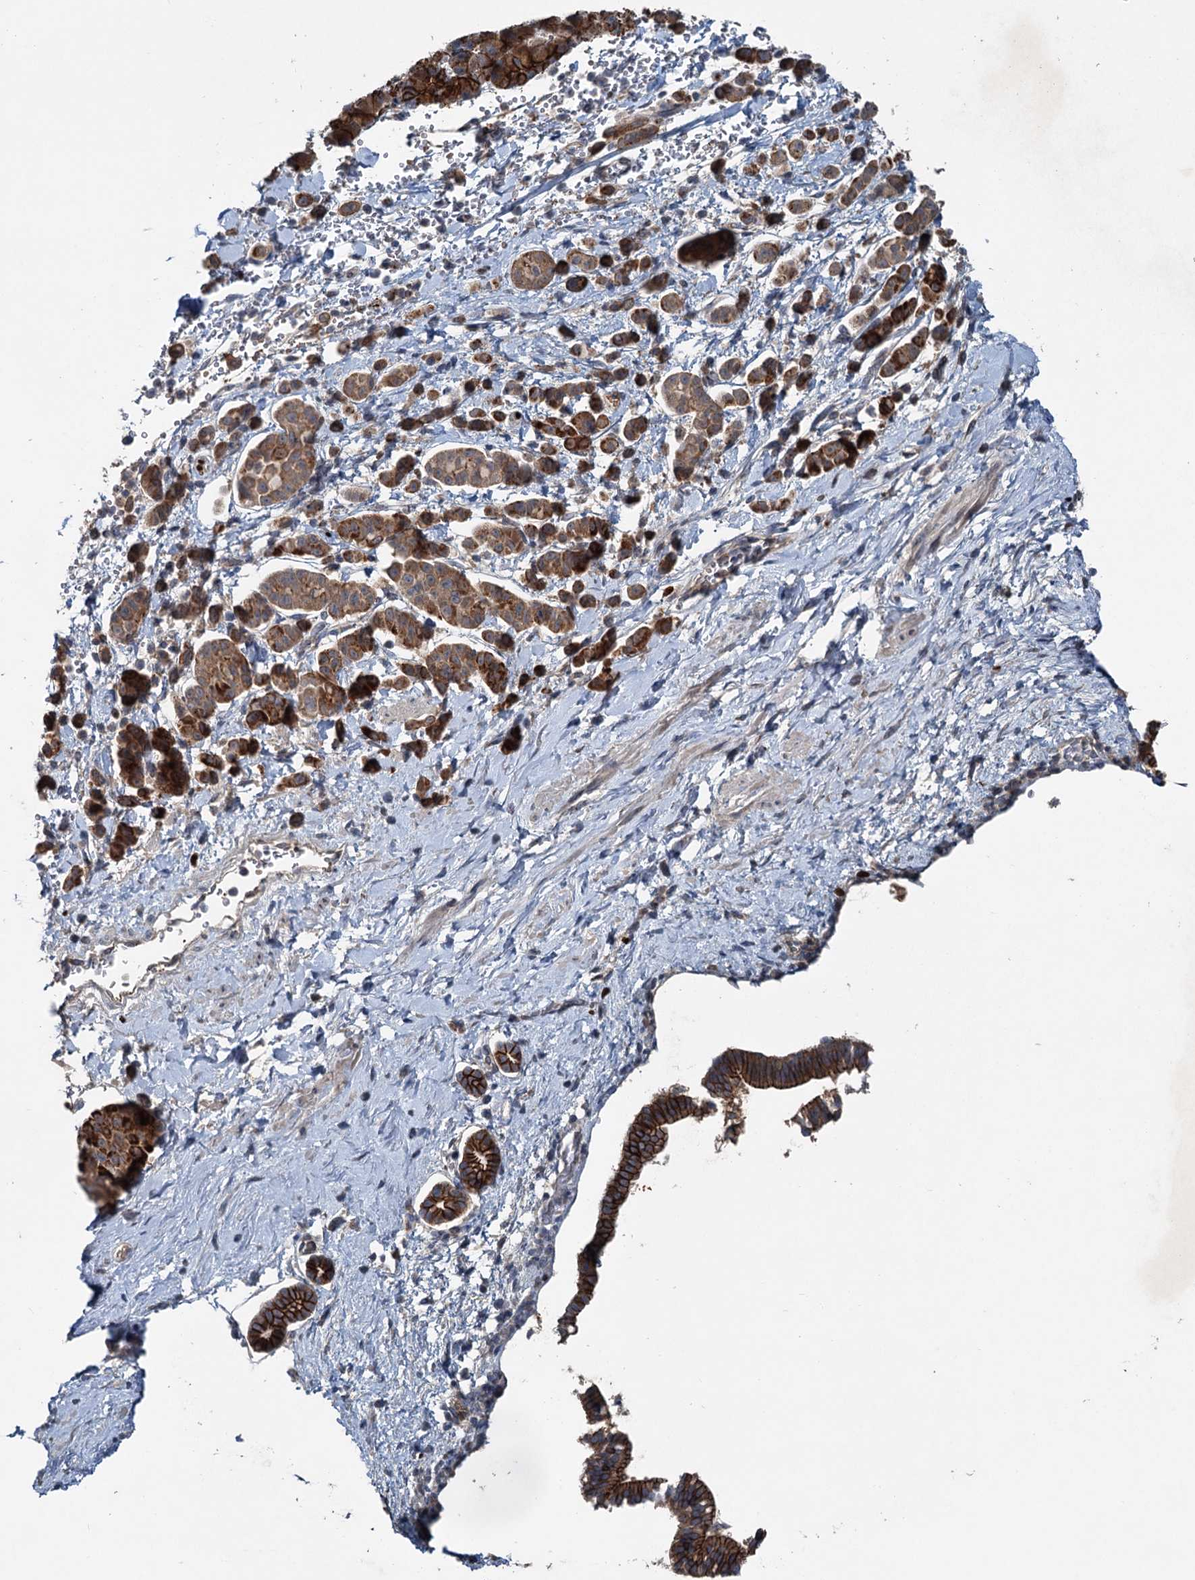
{"staining": {"intensity": "strong", "quantity": ">75%", "location": "cytoplasmic/membranous"}, "tissue": "pancreatic cancer", "cell_type": "Tumor cells", "image_type": "cancer", "snomed": [{"axis": "morphology", "description": "Normal tissue, NOS"}, {"axis": "morphology", "description": "Adenocarcinoma, NOS"}, {"axis": "topography", "description": "Pancreas"}], "caption": "An image showing strong cytoplasmic/membranous staining in about >75% of tumor cells in pancreatic cancer (adenocarcinoma), as visualized by brown immunohistochemical staining.", "gene": "N4BP2L2", "patient": {"sex": "female", "age": 64}}